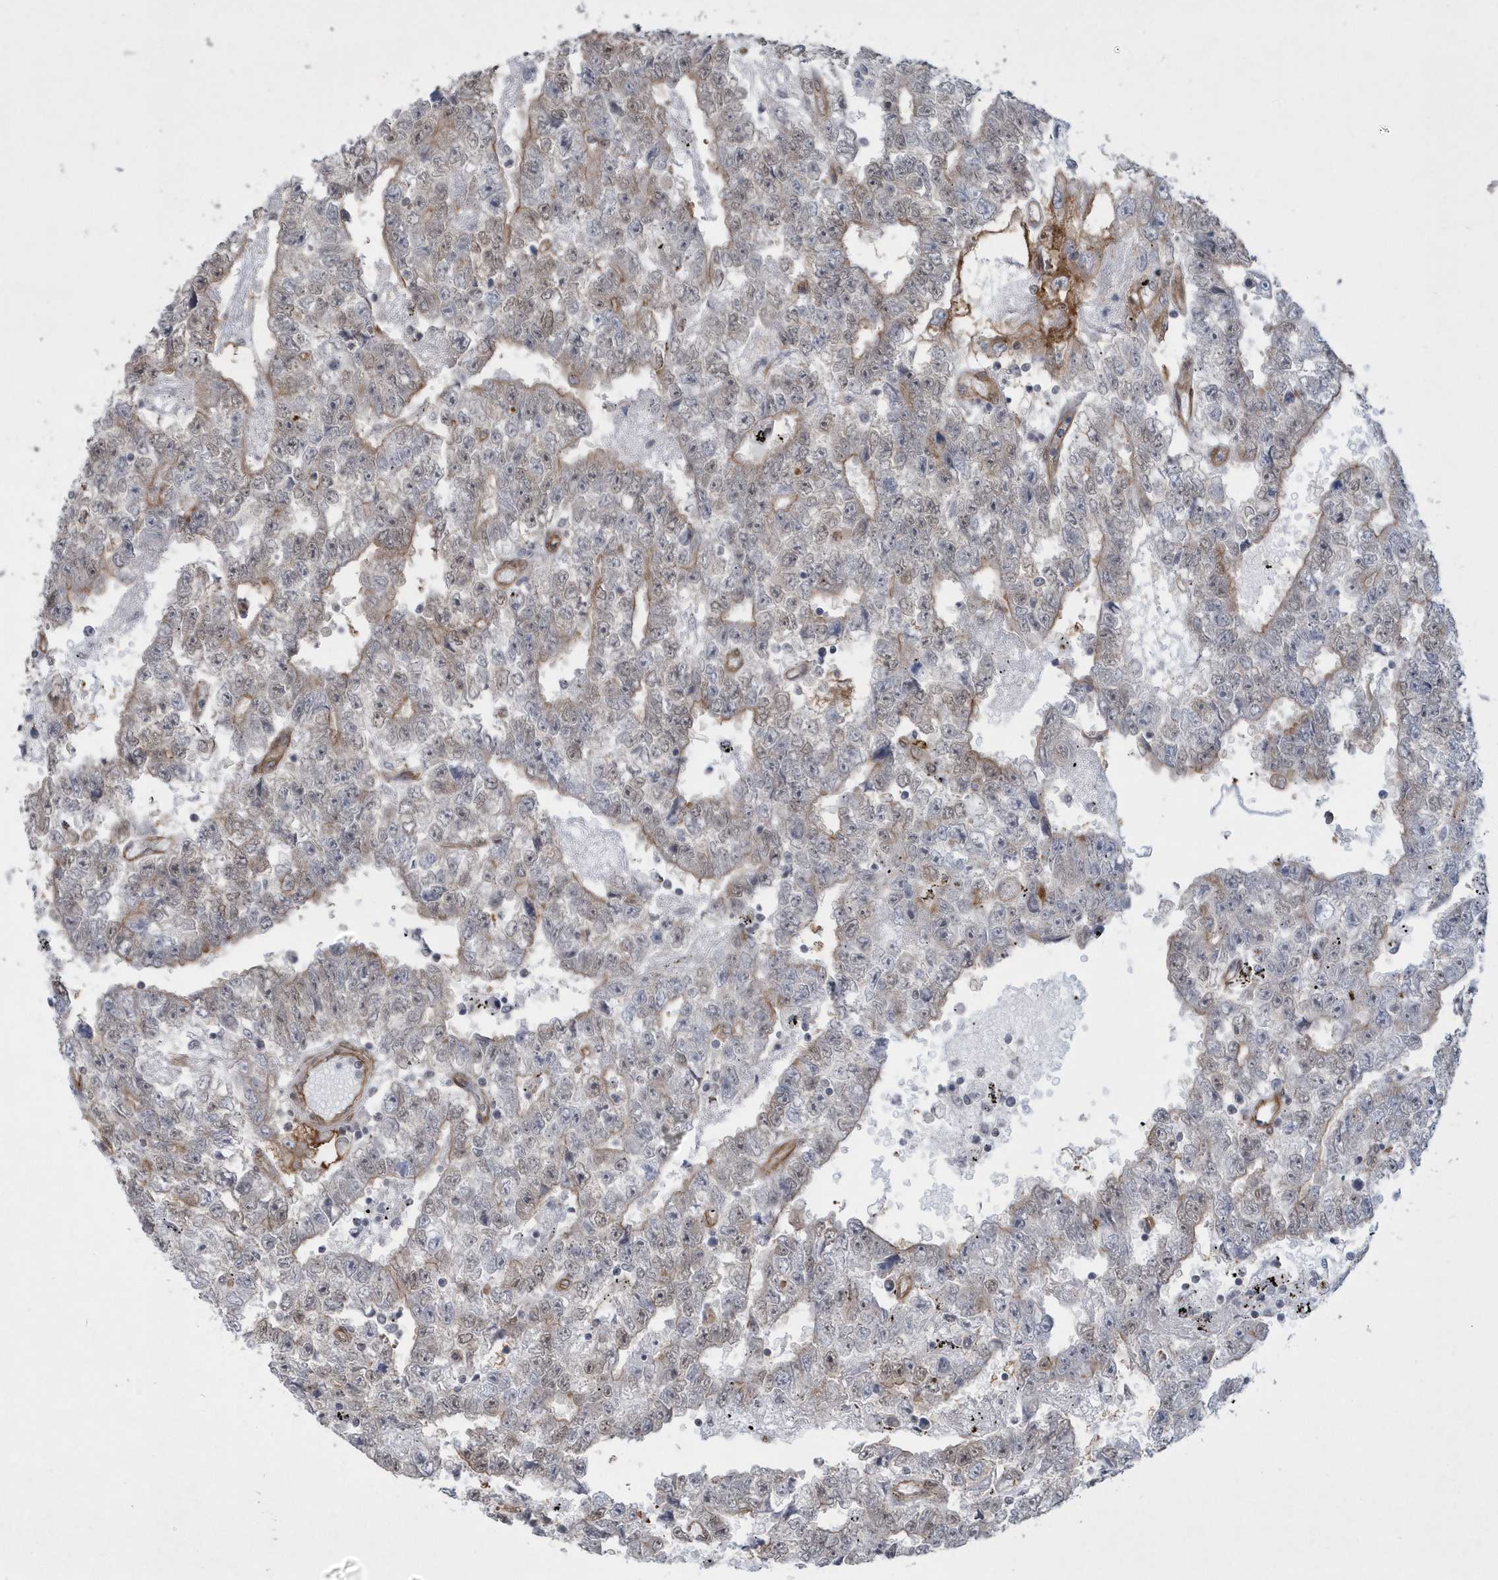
{"staining": {"intensity": "weak", "quantity": "25%-75%", "location": "cytoplasmic/membranous"}, "tissue": "testis cancer", "cell_type": "Tumor cells", "image_type": "cancer", "snomed": [{"axis": "morphology", "description": "Carcinoma, Embryonal, NOS"}, {"axis": "topography", "description": "Testis"}], "caption": "The micrograph reveals a brown stain indicating the presence of a protein in the cytoplasmic/membranous of tumor cells in testis embryonal carcinoma.", "gene": "RAI14", "patient": {"sex": "male", "age": 25}}